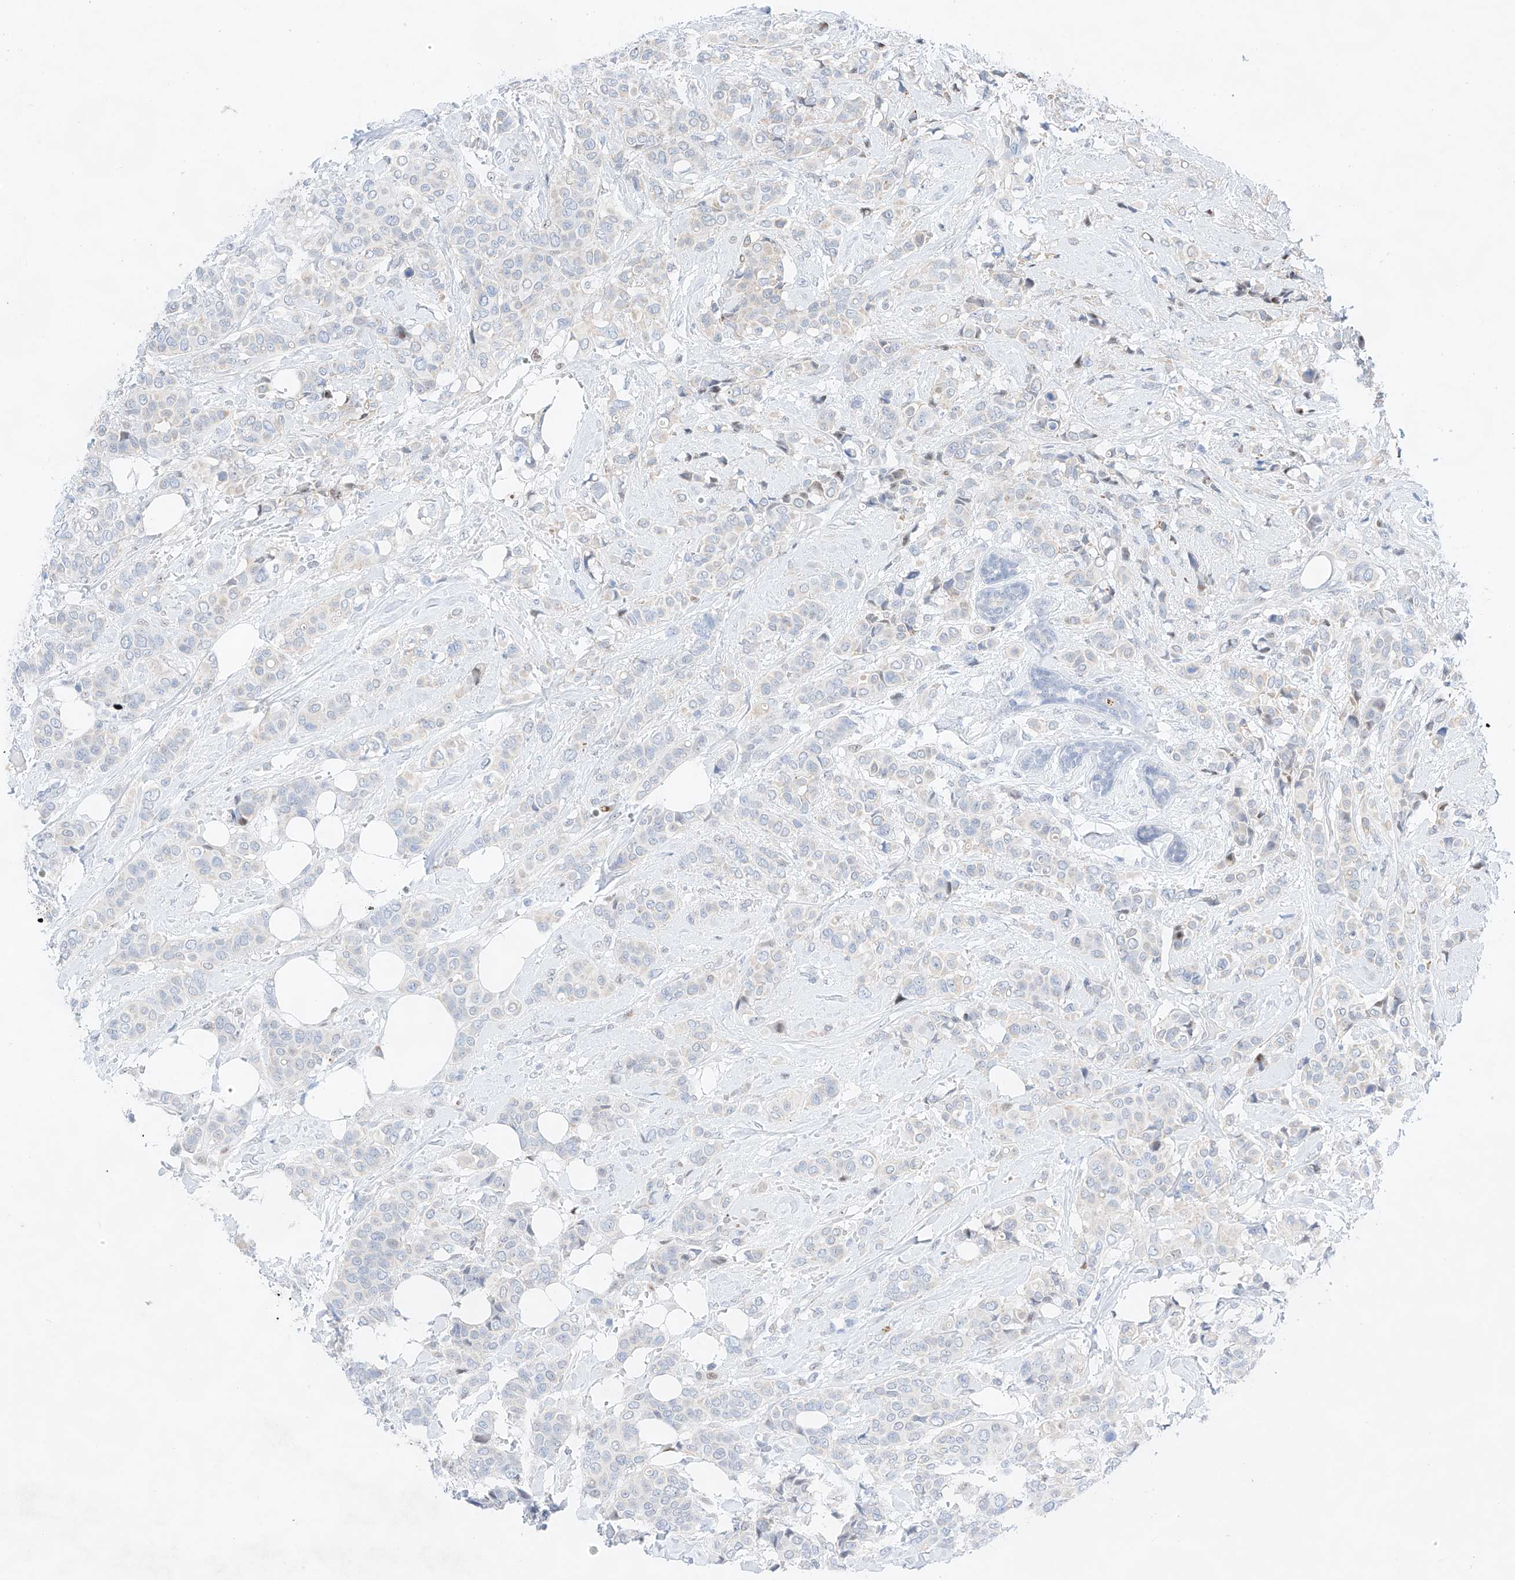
{"staining": {"intensity": "negative", "quantity": "none", "location": "none"}, "tissue": "breast cancer", "cell_type": "Tumor cells", "image_type": "cancer", "snomed": [{"axis": "morphology", "description": "Lobular carcinoma"}, {"axis": "topography", "description": "Breast"}], "caption": "IHC histopathology image of neoplastic tissue: human breast cancer (lobular carcinoma) stained with DAB reveals no significant protein expression in tumor cells.", "gene": "NT5C3B", "patient": {"sex": "female", "age": 51}}